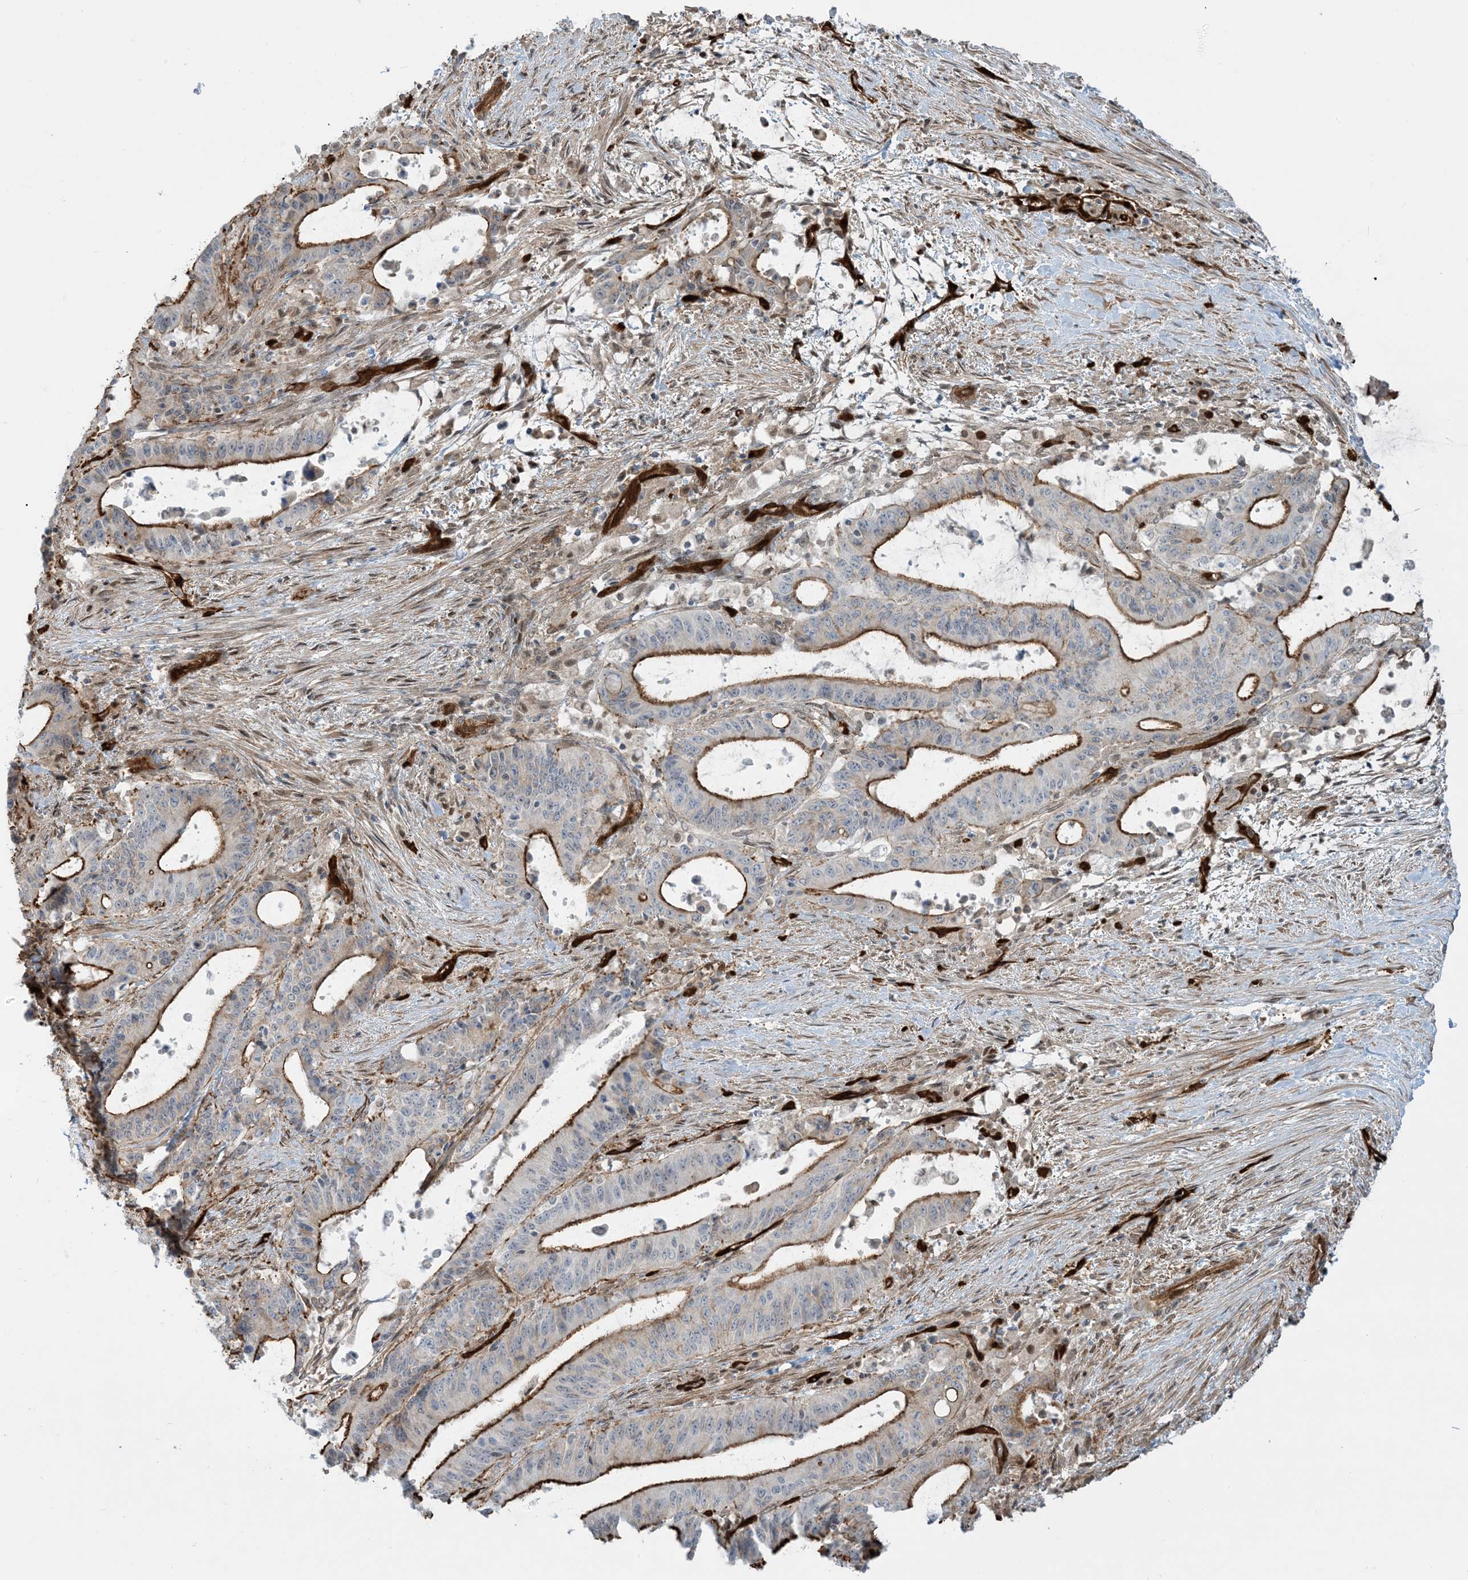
{"staining": {"intensity": "strong", "quantity": "25%-75%", "location": "cytoplasmic/membranous"}, "tissue": "liver cancer", "cell_type": "Tumor cells", "image_type": "cancer", "snomed": [{"axis": "morphology", "description": "Normal tissue, NOS"}, {"axis": "morphology", "description": "Cholangiocarcinoma"}, {"axis": "topography", "description": "Liver"}, {"axis": "topography", "description": "Peripheral nerve tissue"}], "caption": "A micrograph showing strong cytoplasmic/membranous expression in approximately 25%-75% of tumor cells in liver cholangiocarcinoma, as visualized by brown immunohistochemical staining.", "gene": "PPM1F", "patient": {"sex": "female", "age": 73}}